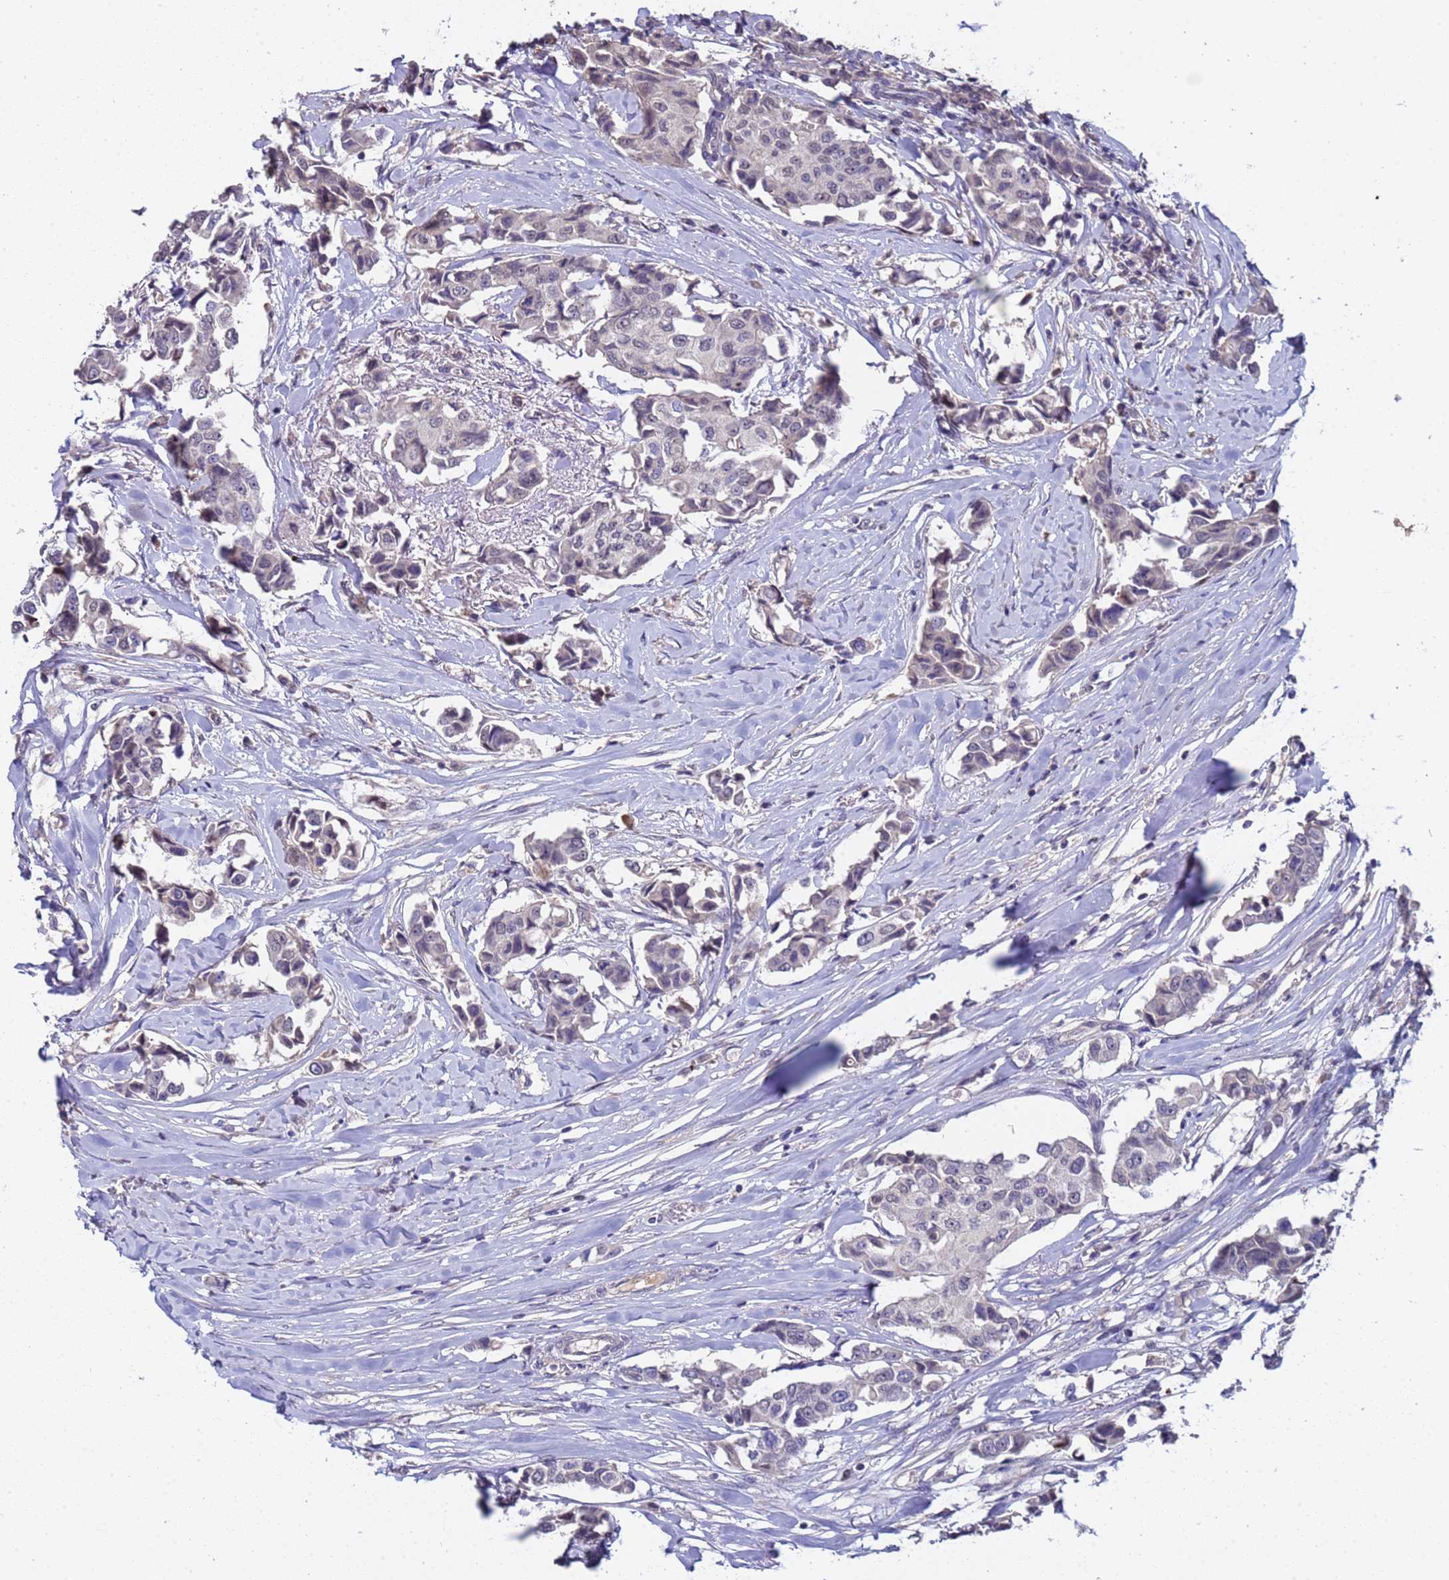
{"staining": {"intensity": "negative", "quantity": "none", "location": "none"}, "tissue": "breast cancer", "cell_type": "Tumor cells", "image_type": "cancer", "snomed": [{"axis": "morphology", "description": "Duct carcinoma"}, {"axis": "topography", "description": "Breast"}], "caption": "Protein analysis of intraductal carcinoma (breast) shows no significant positivity in tumor cells. (DAB IHC, high magnification).", "gene": "ZNF248", "patient": {"sex": "female", "age": 80}}